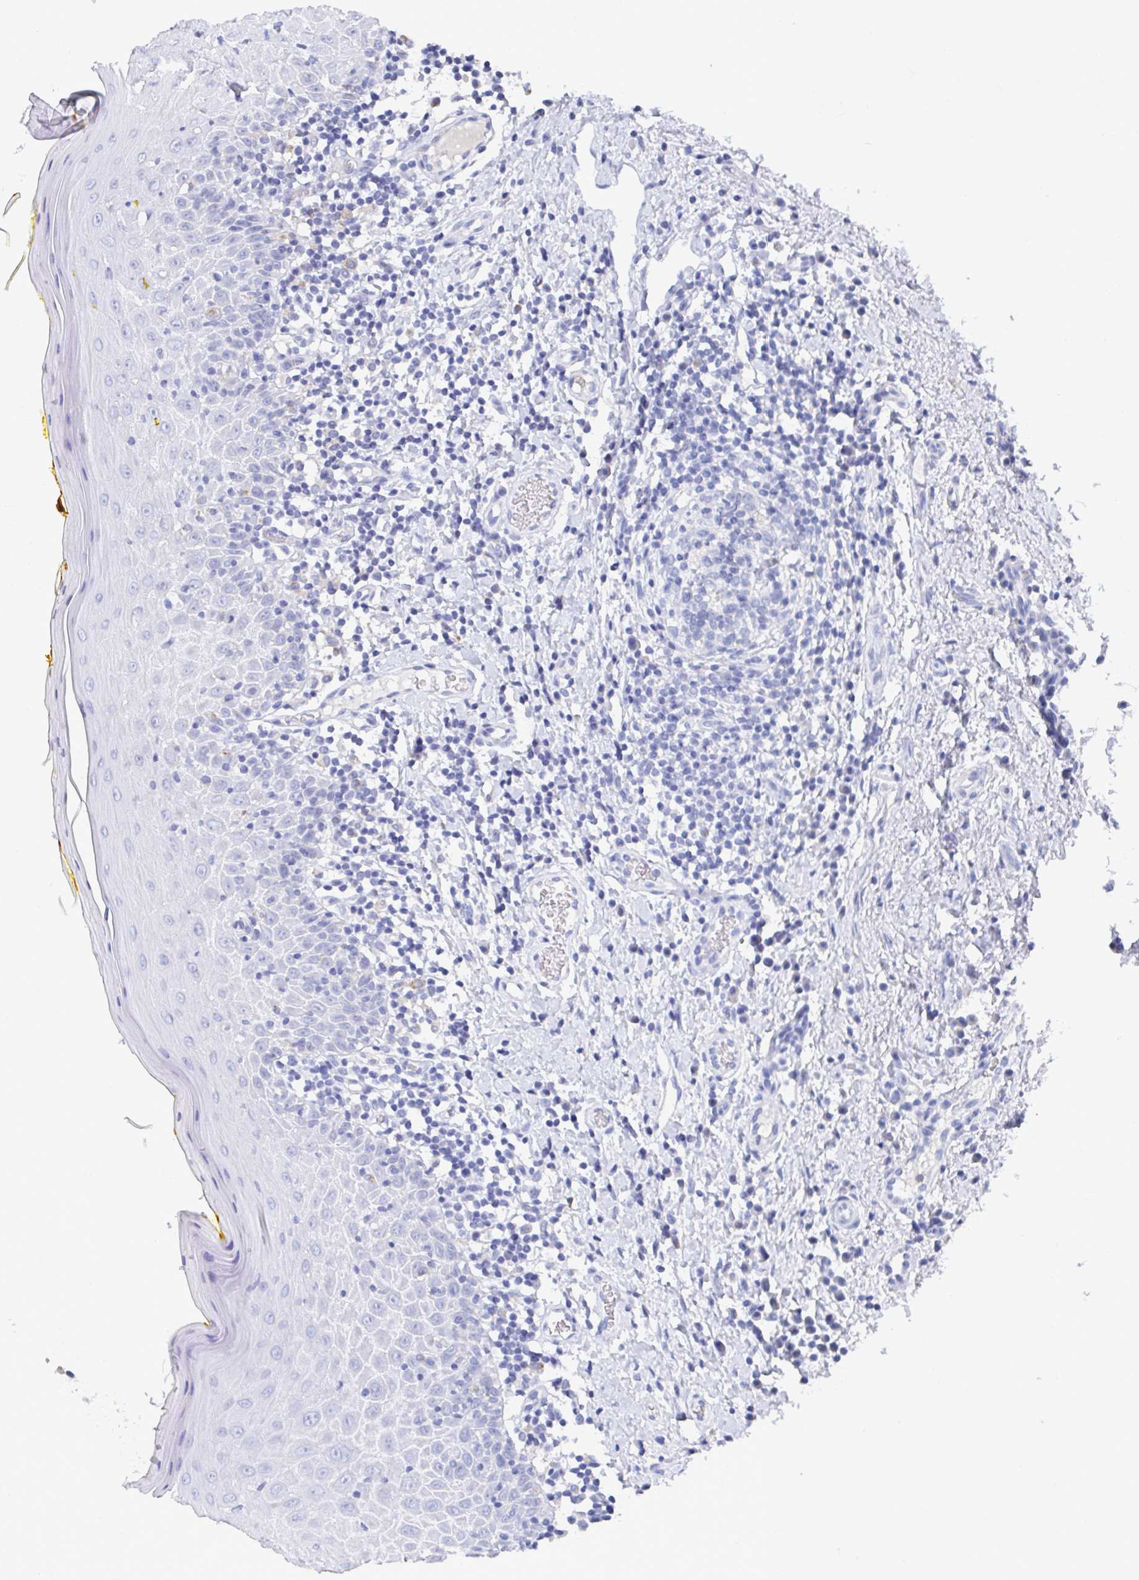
{"staining": {"intensity": "negative", "quantity": "none", "location": "none"}, "tissue": "oral mucosa", "cell_type": "Squamous epithelial cells", "image_type": "normal", "snomed": [{"axis": "morphology", "description": "Normal tissue, NOS"}, {"axis": "topography", "description": "Oral tissue"}, {"axis": "topography", "description": "Tounge, NOS"}], "caption": "IHC image of normal human oral mucosa stained for a protein (brown), which shows no positivity in squamous epithelial cells.", "gene": "TAS2R39", "patient": {"sex": "female", "age": 58}}